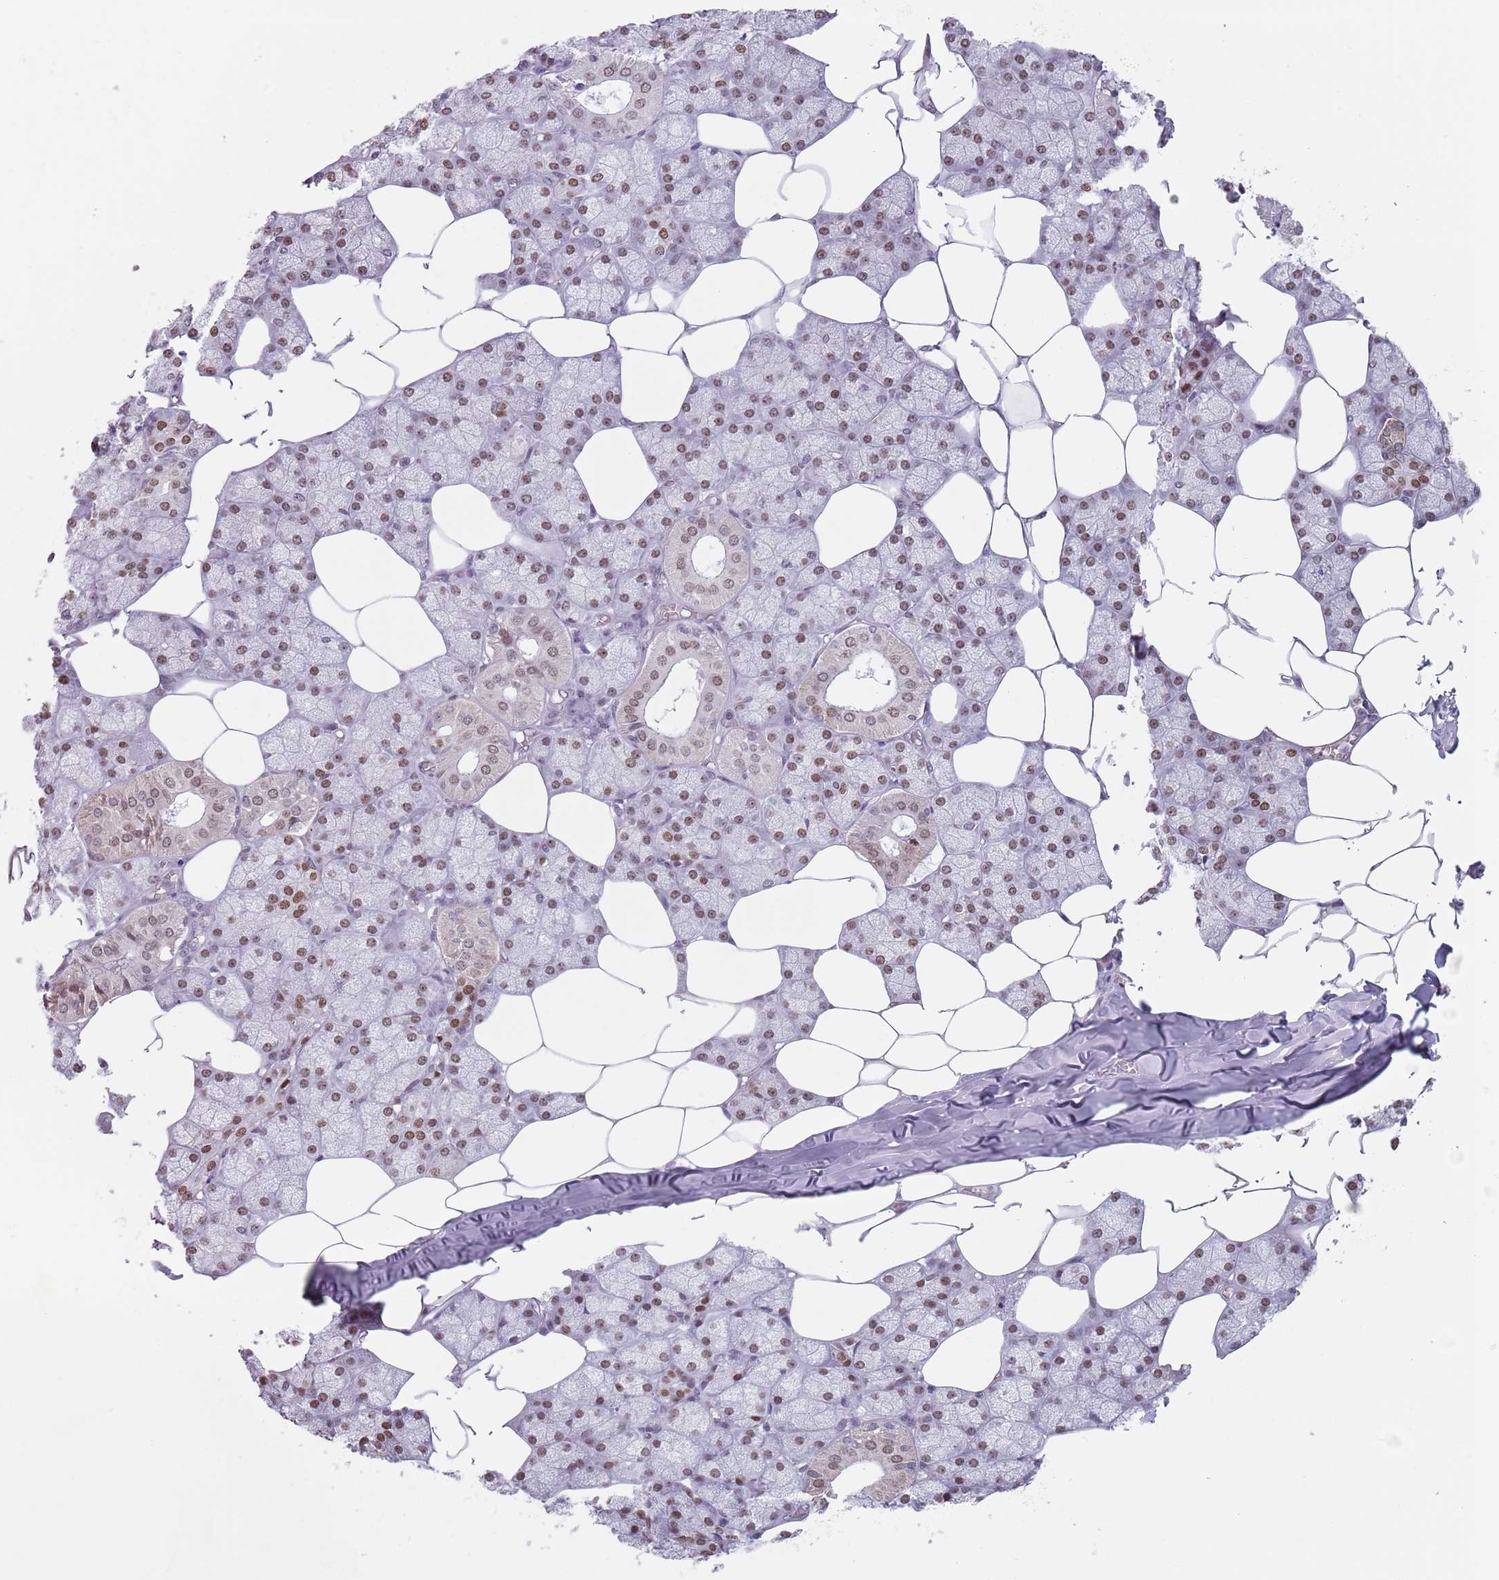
{"staining": {"intensity": "strong", "quantity": "25%-75%", "location": "nuclear"}, "tissue": "salivary gland", "cell_type": "Glandular cells", "image_type": "normal", "snomed": [{"axis": "morphology", "description": "Normal tissue, NOS"}, {"axis": "topography", "description": "Salivary gland"}], "caption": "This is an image of immunohistochemistry (IHC) staining of benign salivary gland, which shows strong positivity in the nuclear of glandular cells.", "gene": "MFSD12", "patient": {"sex": "male", "age": 62}}